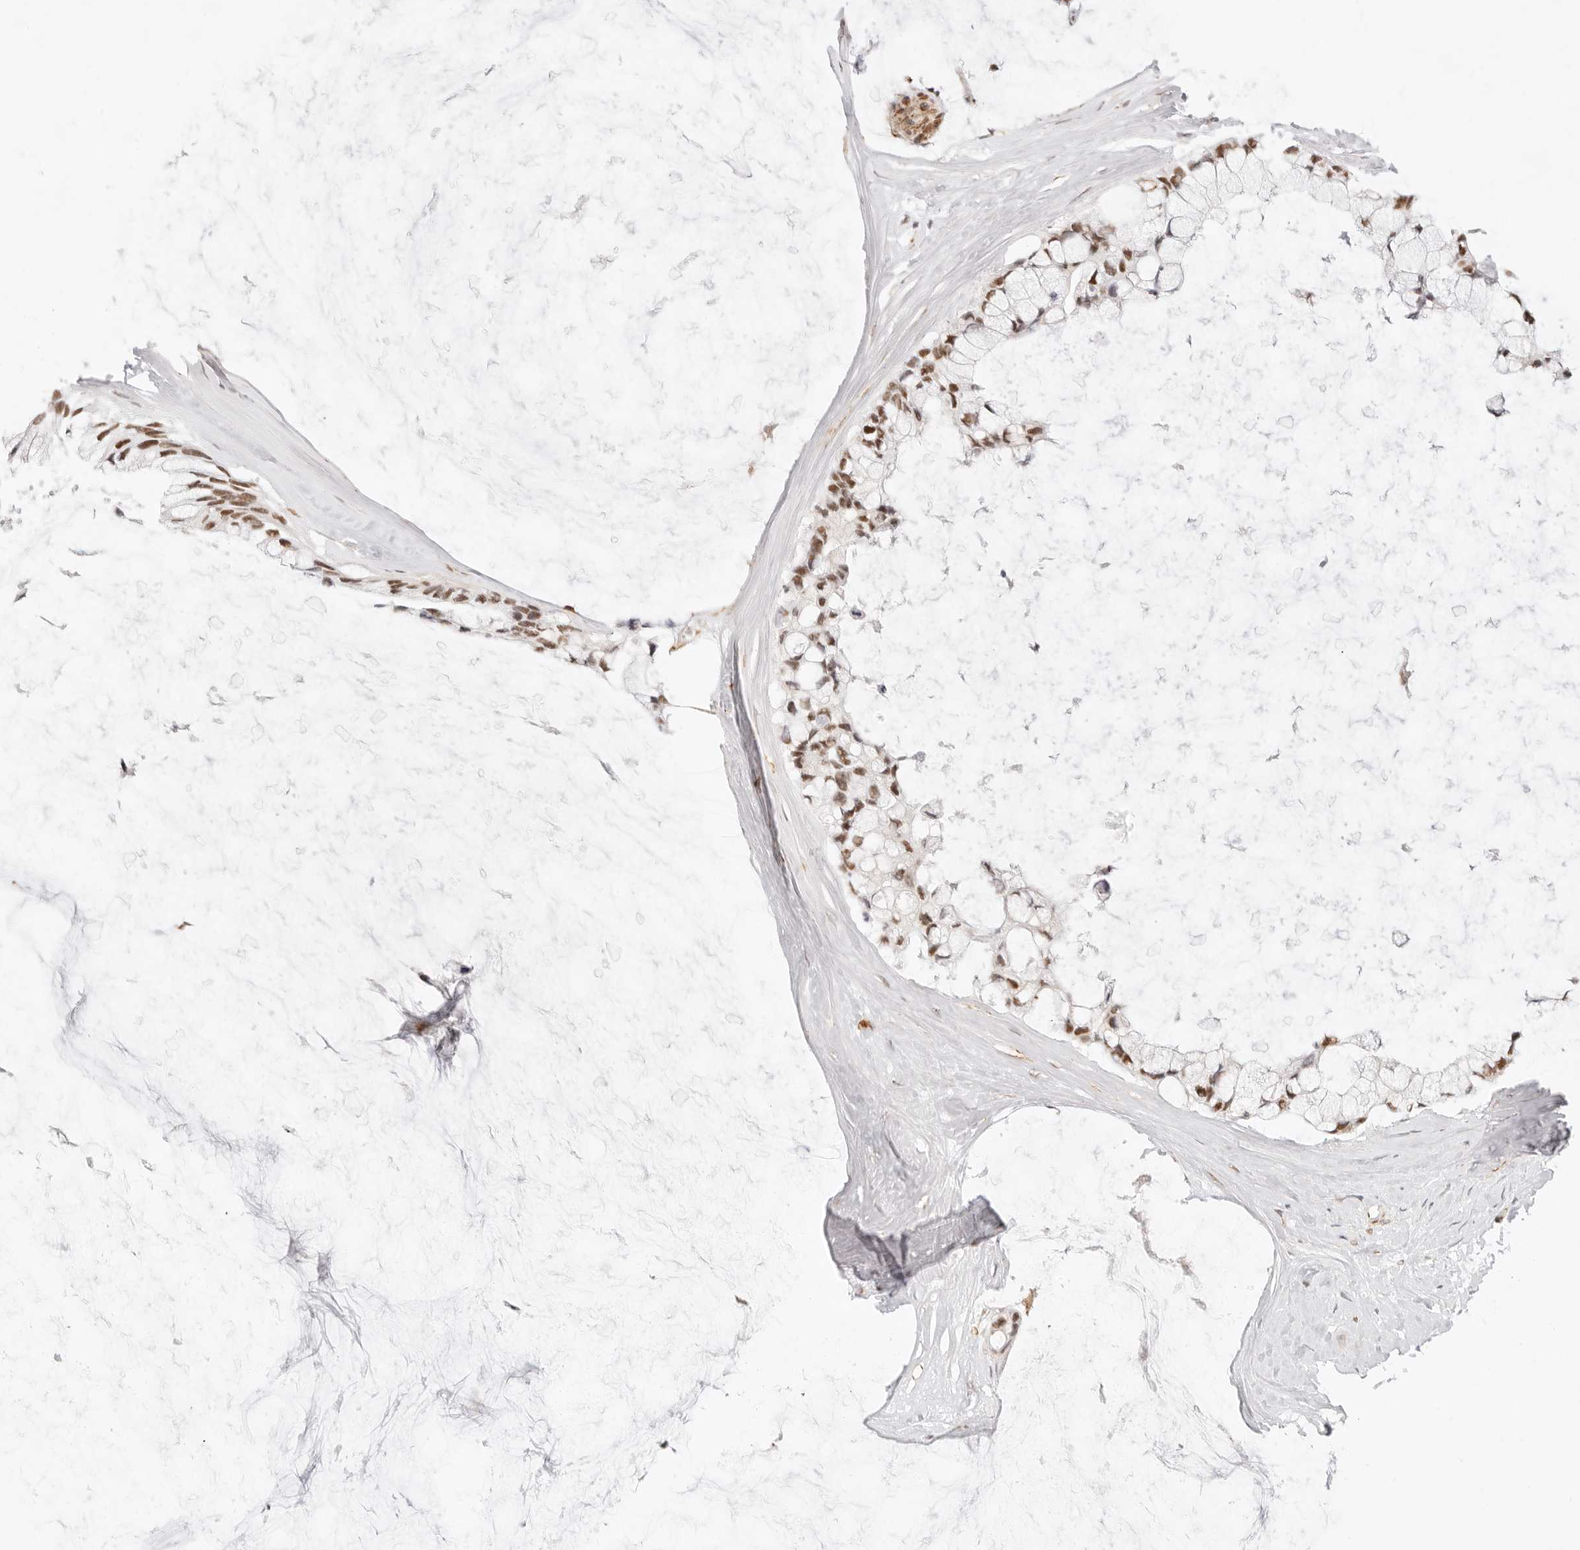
{"staining": {"intensity": "strong", "quantity": ">75%", "location": "nuclear"}, "tissue": "ovarian cancer", "cell_type": "Tumor cells", "image_type": "cancer", "snomed": [{"axis": "morphology", "description": "Cystadenocarcinoma, mucinous, NOS"}, {"axis": "topography", "description": "Ovary"}], "caption": "Human mucinous cystadenocarcinoma (ovarian) stained for a protein (brown) shows strong nuclear positive staining in approximately >75% of tumor cells.", "gene": "ZC3H11A", "patient": {"sex": "female", "age": 39}}